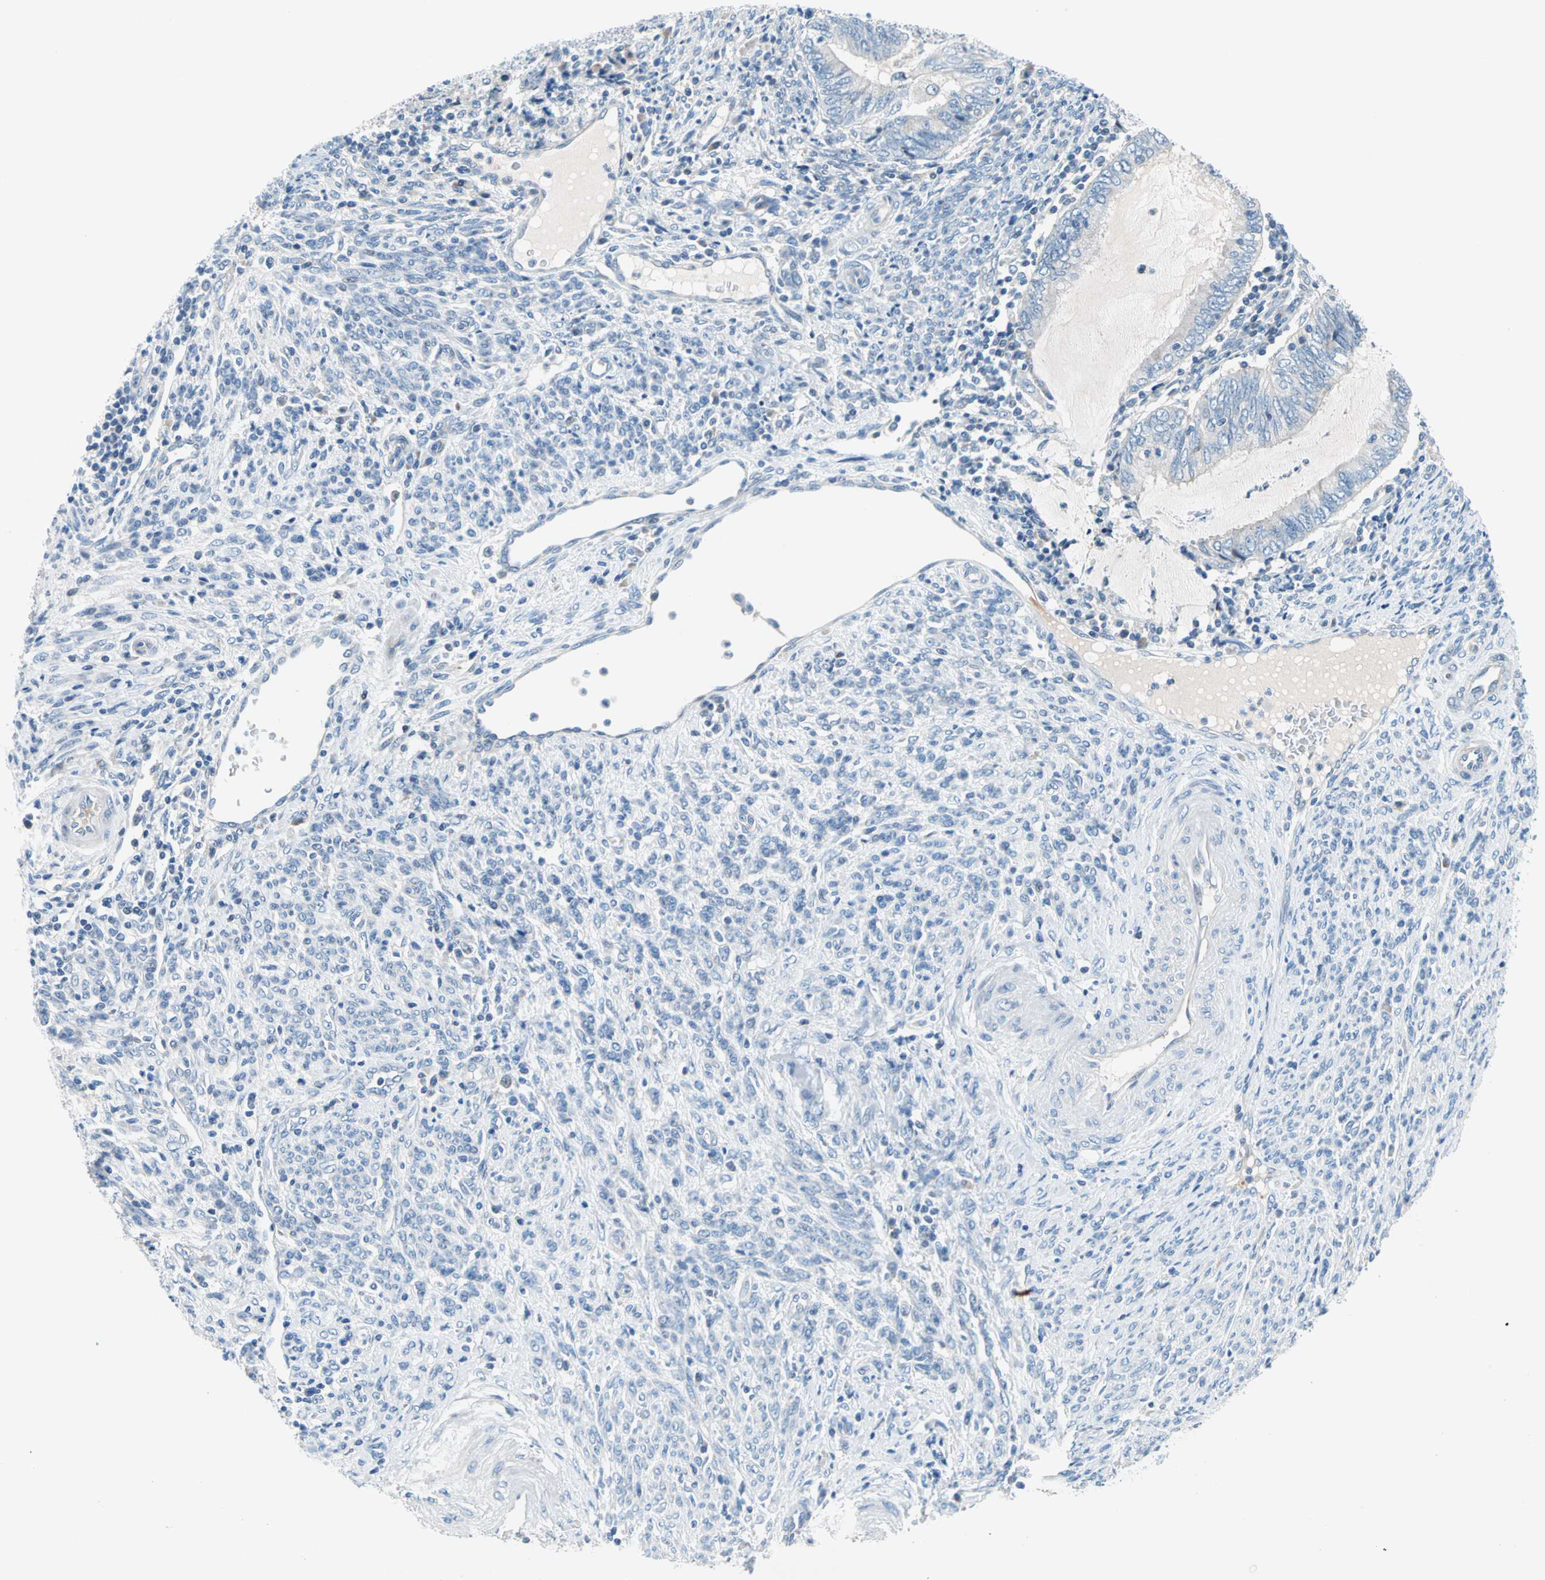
{"staining": {"intensity": "negative", "quantity": "none", "location": "none"}, "tissue": "endometrial cancer", "cell_type": "Tumor cells", "image_type": "cancer", "snomed": [{"axis": "morphology", "description": "Adenocarcinoma, NOS"}, {"axis": "topography", "description": "Uterus"}, {"axis": "topography", "description": "Endometrium"}], "caption": "Immunohistochemistry (IHC) of human endometrial cancer (adenocarcinoma) shows no positivity in tumor cells.", "gene": "TMEM163", "patient": {"sex": "female", "age": 70}}